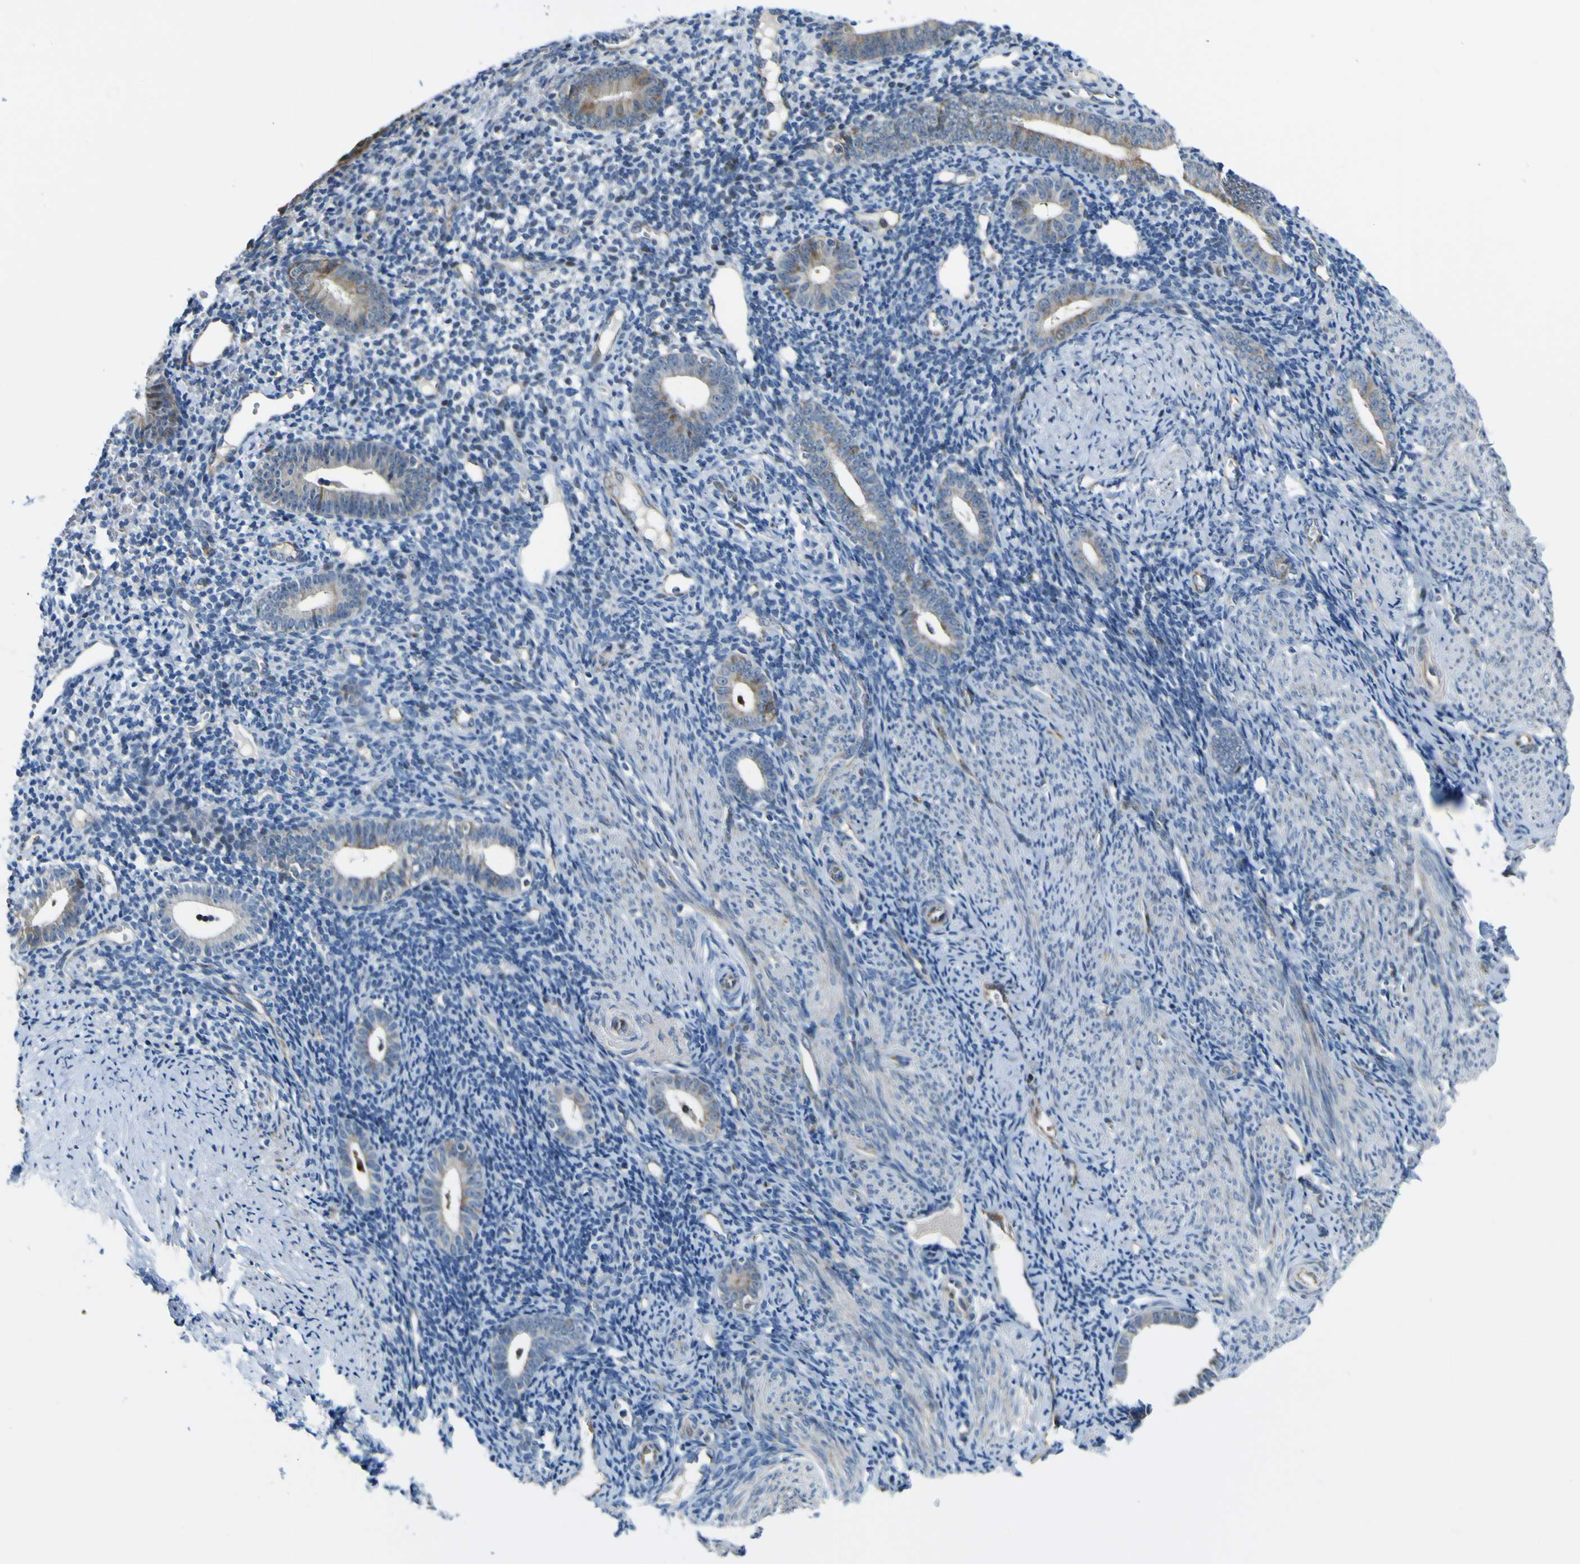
{"staining": {"intensity": "weak", "quantity": "<25%", "location": "cytoplasmic/membranous"}, "tissue": "endometrium", "cell_type": "Cells in endometrial stroma", "image_type": "normal", "snomed": [{"axis": "morphology", "description": "Normal tissue, NOS"}, {"axis": "topography", "description": "Endometrium"}], "caption": "High power microscopy photomicrograph of an immunohistochemistry photomicrograph of benign endometrium, revealing no significant positivity in cells in endometrial stroma.", "gene": "KDM7A", "patient": {"sex": "female", "age": 50}}